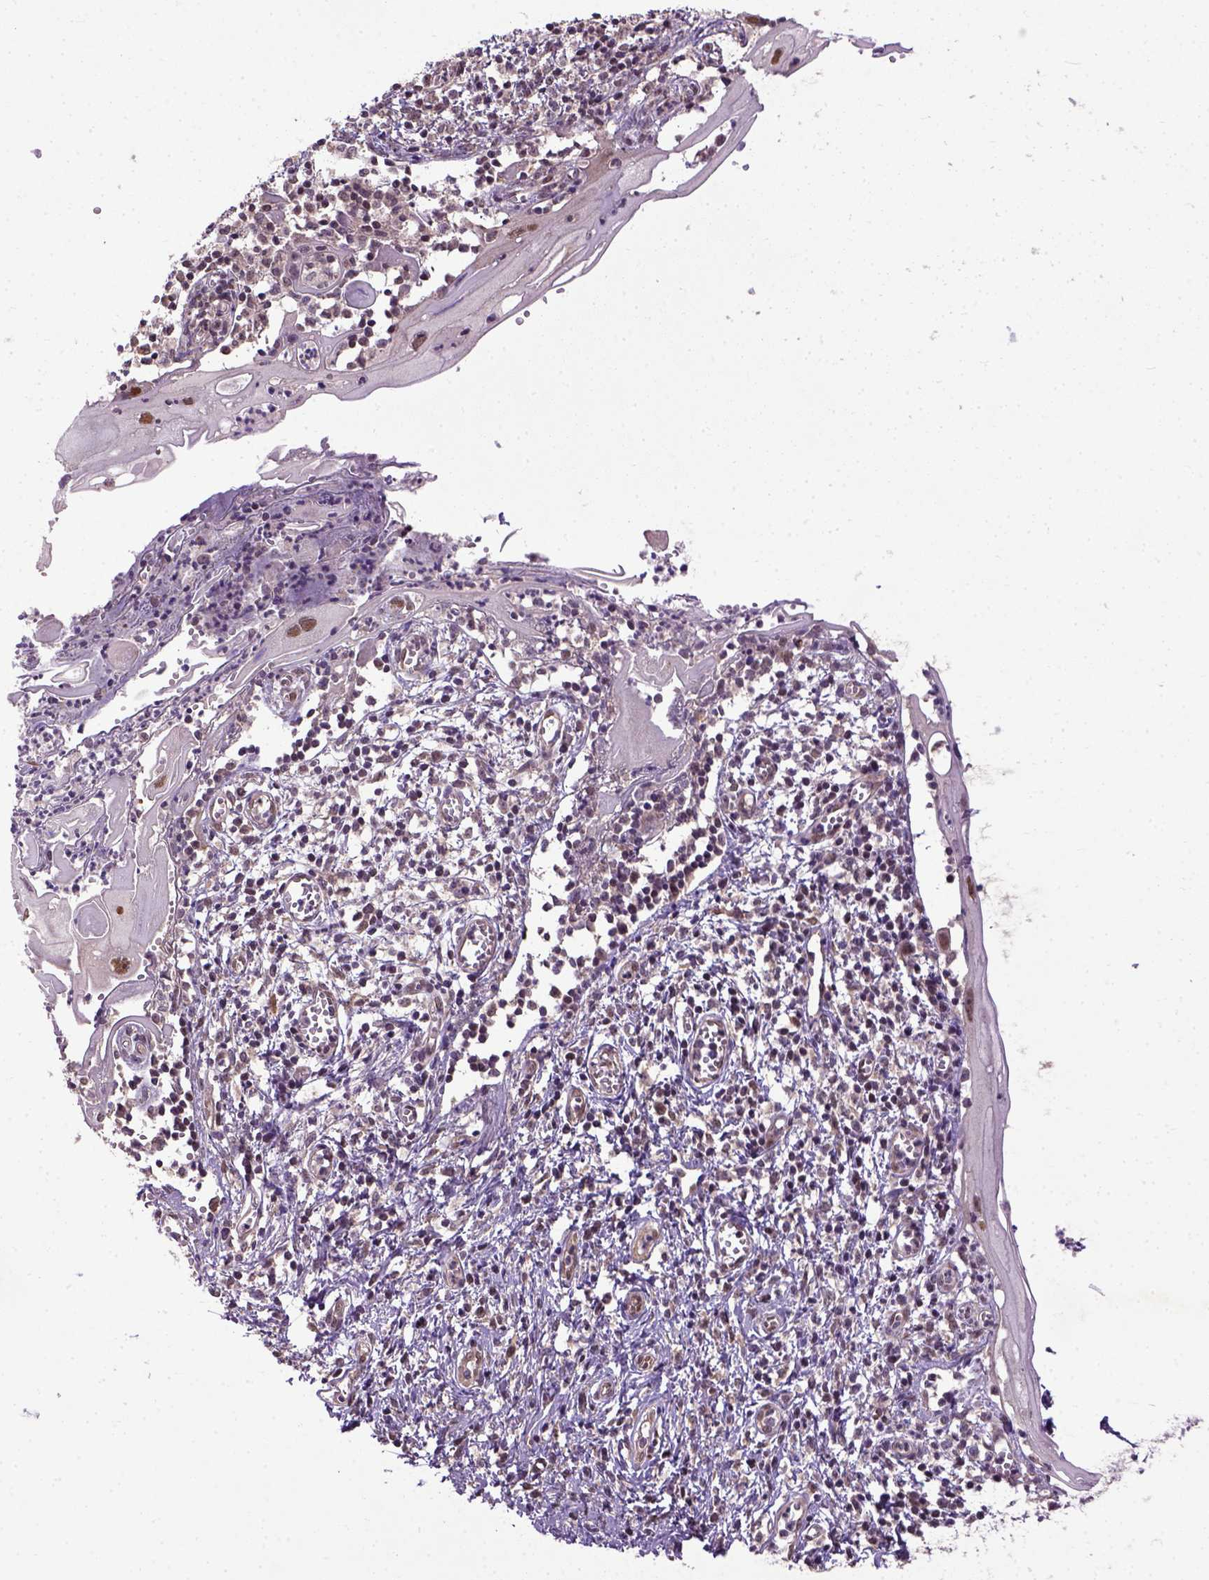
{"staining": {"intensity": "moderate", "quantity": ">75%", "location": "nuclear"}, "tissue": "cervical cancer", "cell_type": "Tumor cells", "image_type": "cancer", "snomed": [{"axis": "morphology", "description": "Squamous cell carcinoma, NOS"}, {"axis": "topography", "description": "Cervix"}], "caption": "This photomicrograph displays cervical cancer (squamous cell carcinoma) stained with immunohistochemistry (IHC) to label a protein in brown. The nuclear of tumor cells show moderate positivity for the protein. Nuclei are counter-stained blue.", "gene": "UBA3", "patient": {"sex": "female", "age": 30}}